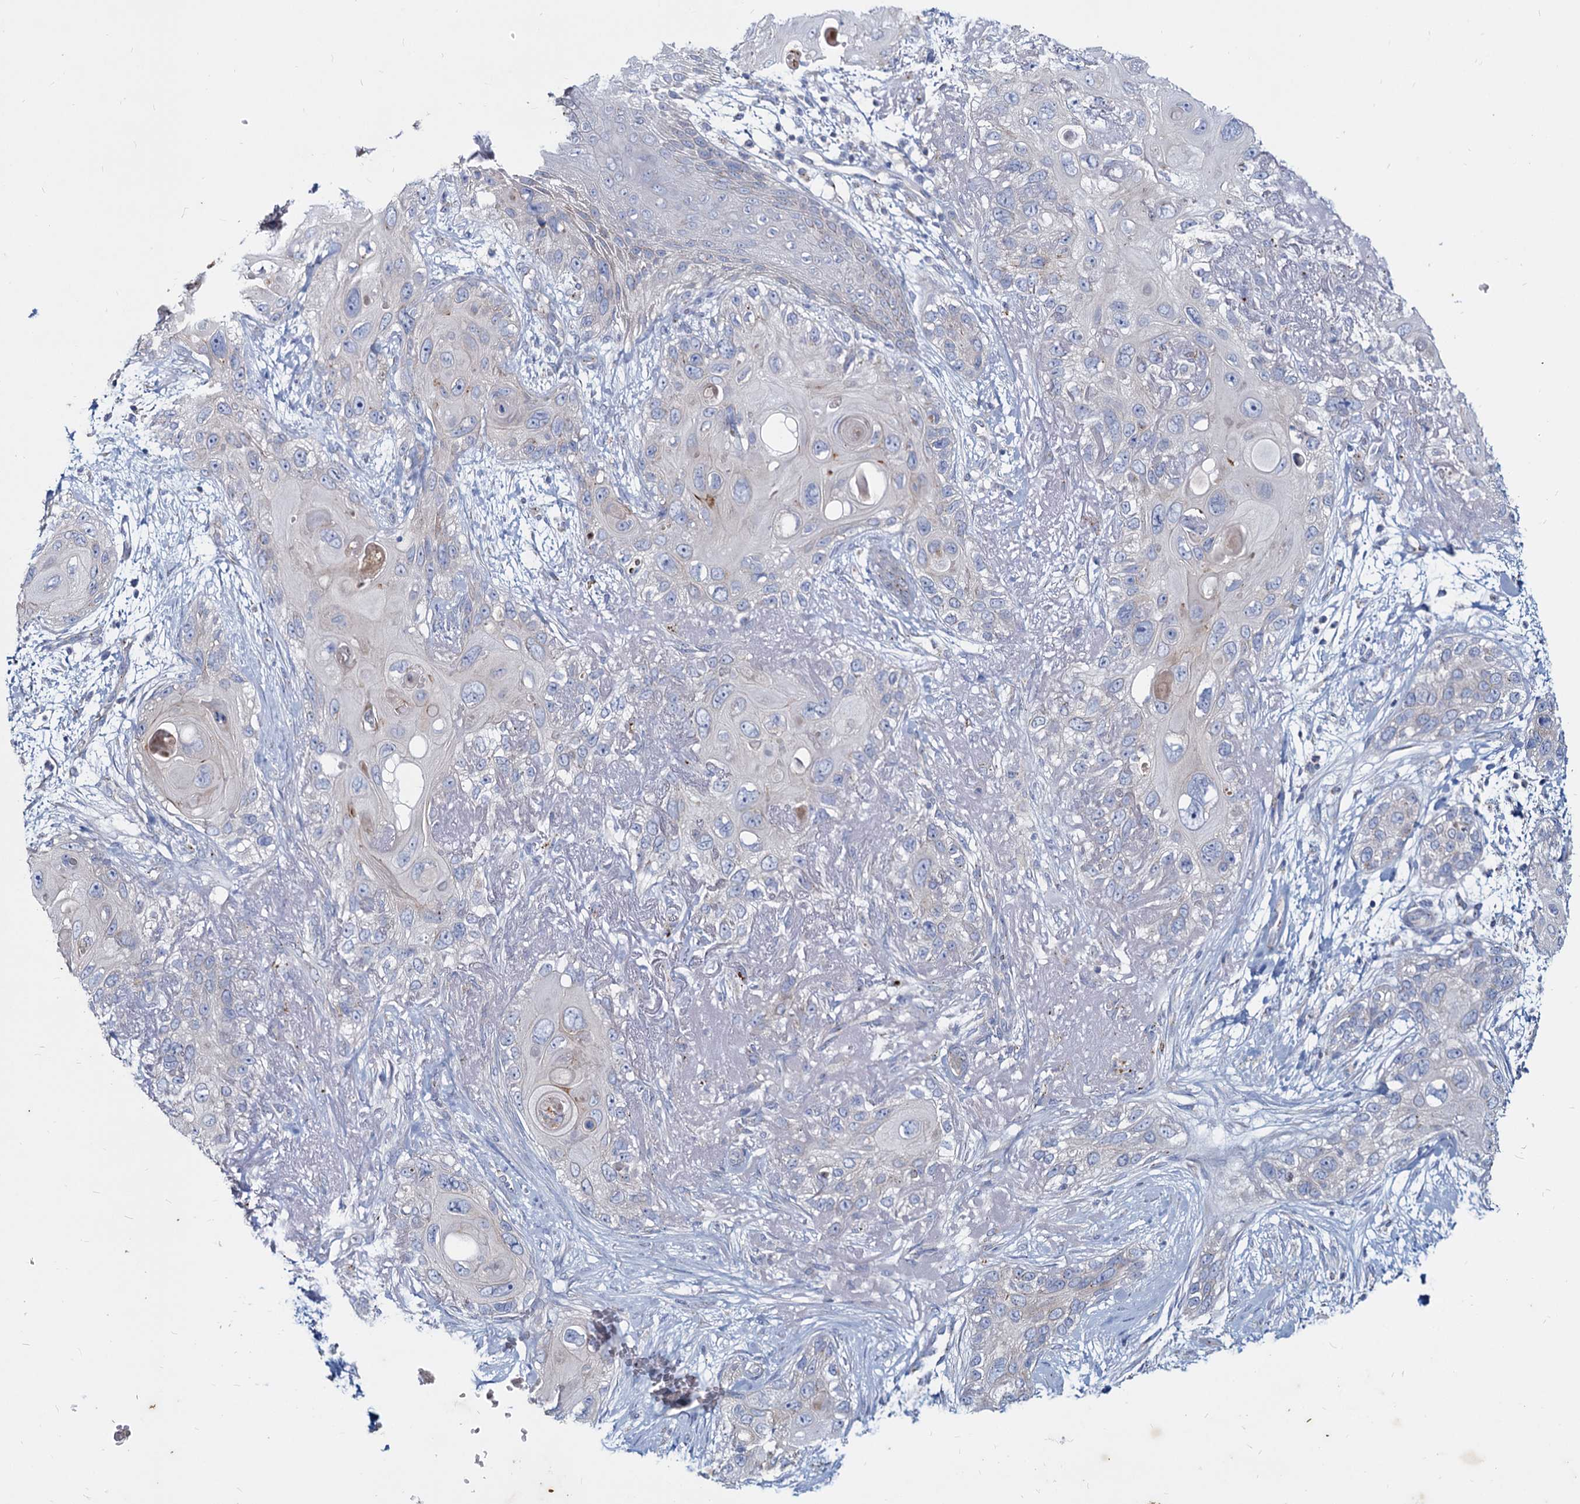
{"staining": {"intensity": "negative", "quantity": "none", "location": "none"}, "tissue": "skin cancer", "cell_type": "Tumor cells", "image_type": "cancer", "snomed": [{"axis": "morphology", "description": "Normal tissue, NOS"}, {"axis": "morphology", "description": "Squamous cell carcinoma, NOS"}, {"axis": "topography", "description": "Skin"}], "caption": "Human squamous cell carcinoma (skin) stained for a protein using IHC exhibits no expression in tumor cells.", "gene": "AGBL4", "patient": {"sex": "male", "age": 72}}